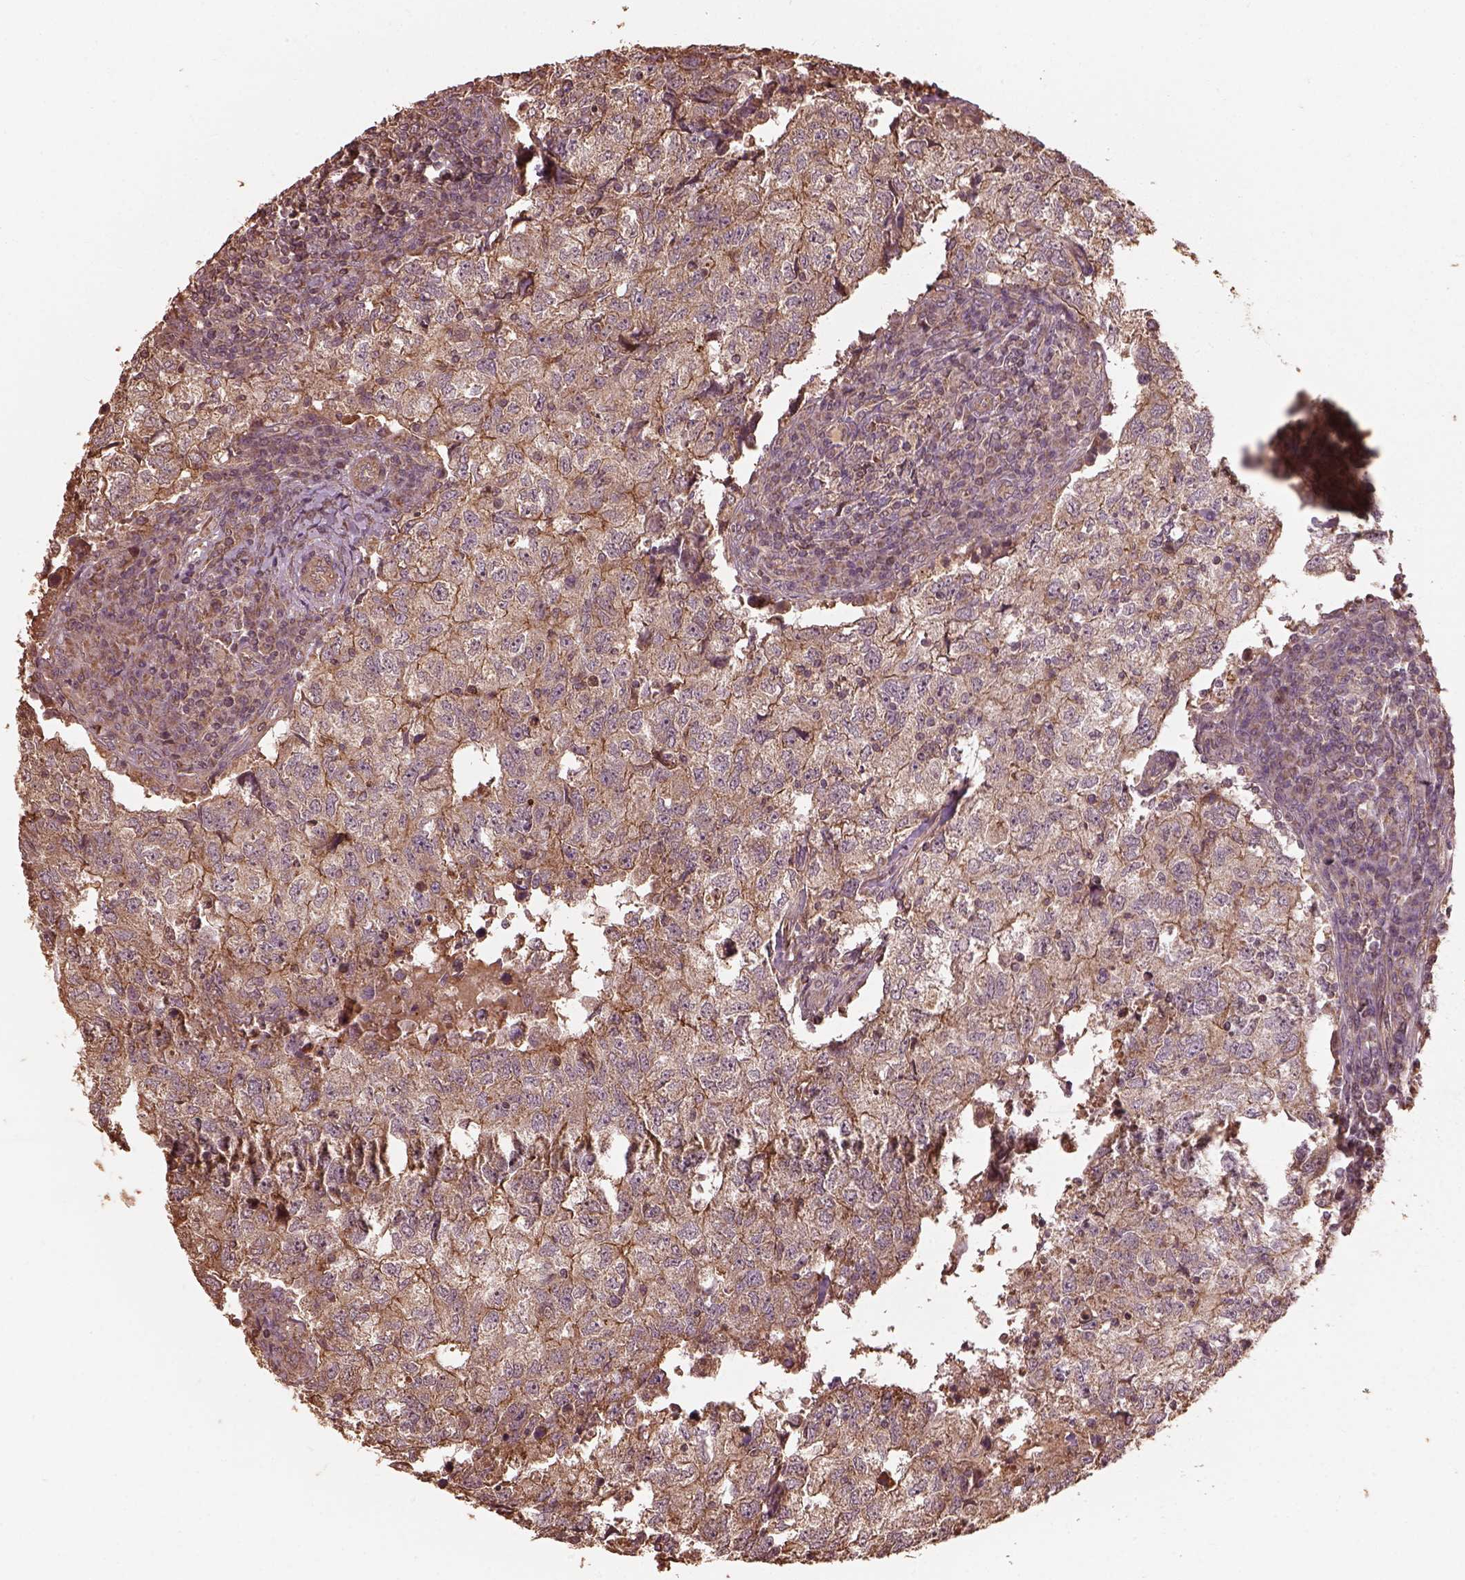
{"staining": {"intensity": "moderate", "quantity": ">75%", "location": "cytoplasmic/membranous"}, "tissue": "breast cancer", "cell_type": "Tumor cells", "image_type": "cancer", "snomed": [{"axis": "morphology", "description": "Duct carcinoma"}, {"axis": "topography", "description": "Breast"}], "caption": "The micrograph displays staining of breast cancer (intraductal carcinoma), revealing moderate cytoplasmic/membranous protein positivity (brown color) within tumor cells.", "gene": "METTL4", "patient": {"sex": "female", "age": 30}}